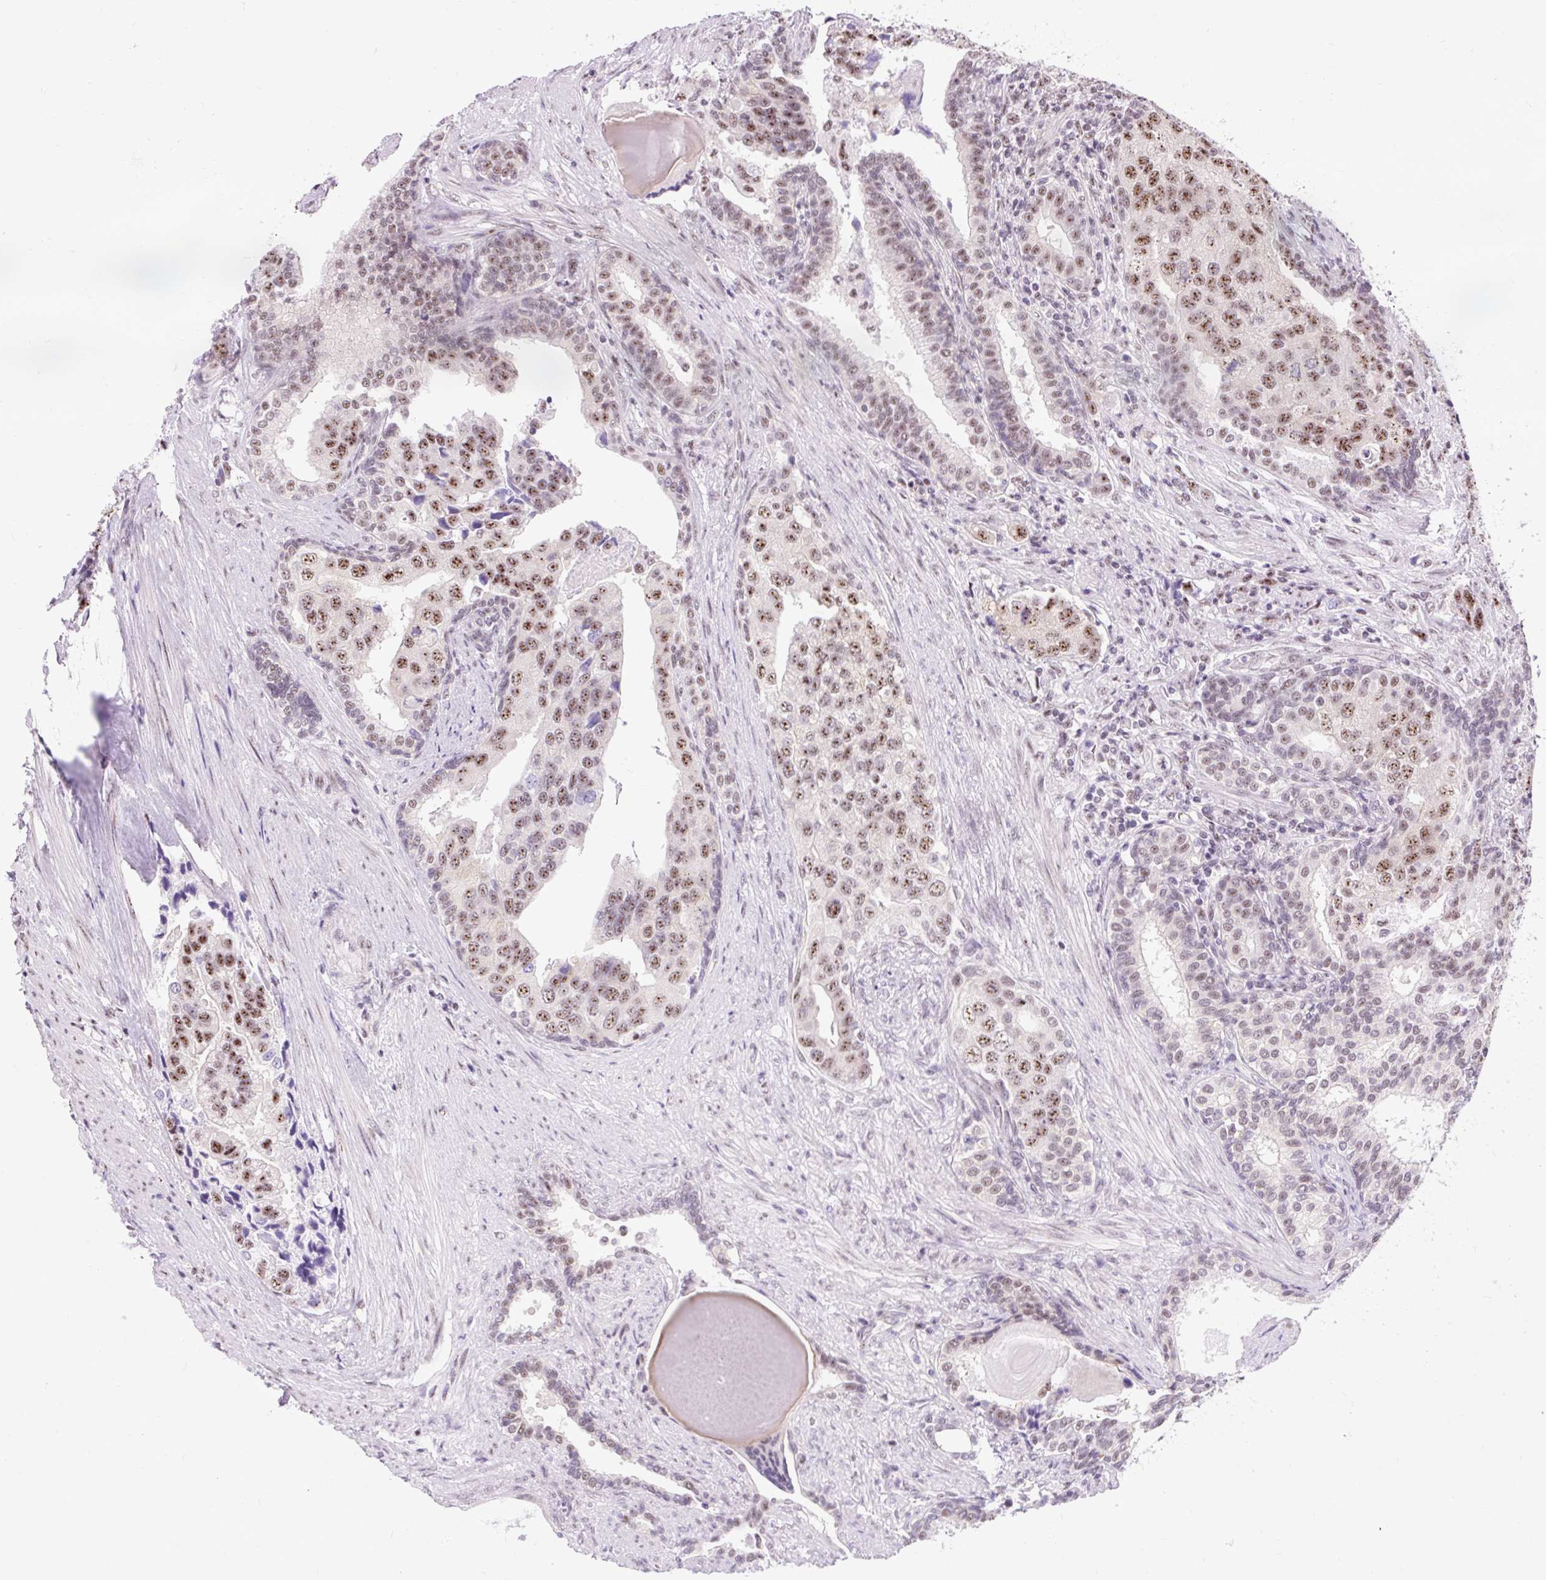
{"staining": {"intensity": "moderate", "quantity": ">75%", "location": "nuclear"}, "tissue": "prostate cancer", "cell_type": "Tumor cells", "image_type": "cancer", "snomed": [{"axis": "morphology", "description": "Adenocarcinoma, High grade"}, {"axis": "topography", "description": "Prostate"}], "caption": "Immunohistochemical staining of human prostate cancer shows medium levels of moderate nuclear expression in about >75% of tumor cells.", "gene": "SMC5", "patient": {"sex": "male", "age": 68}}